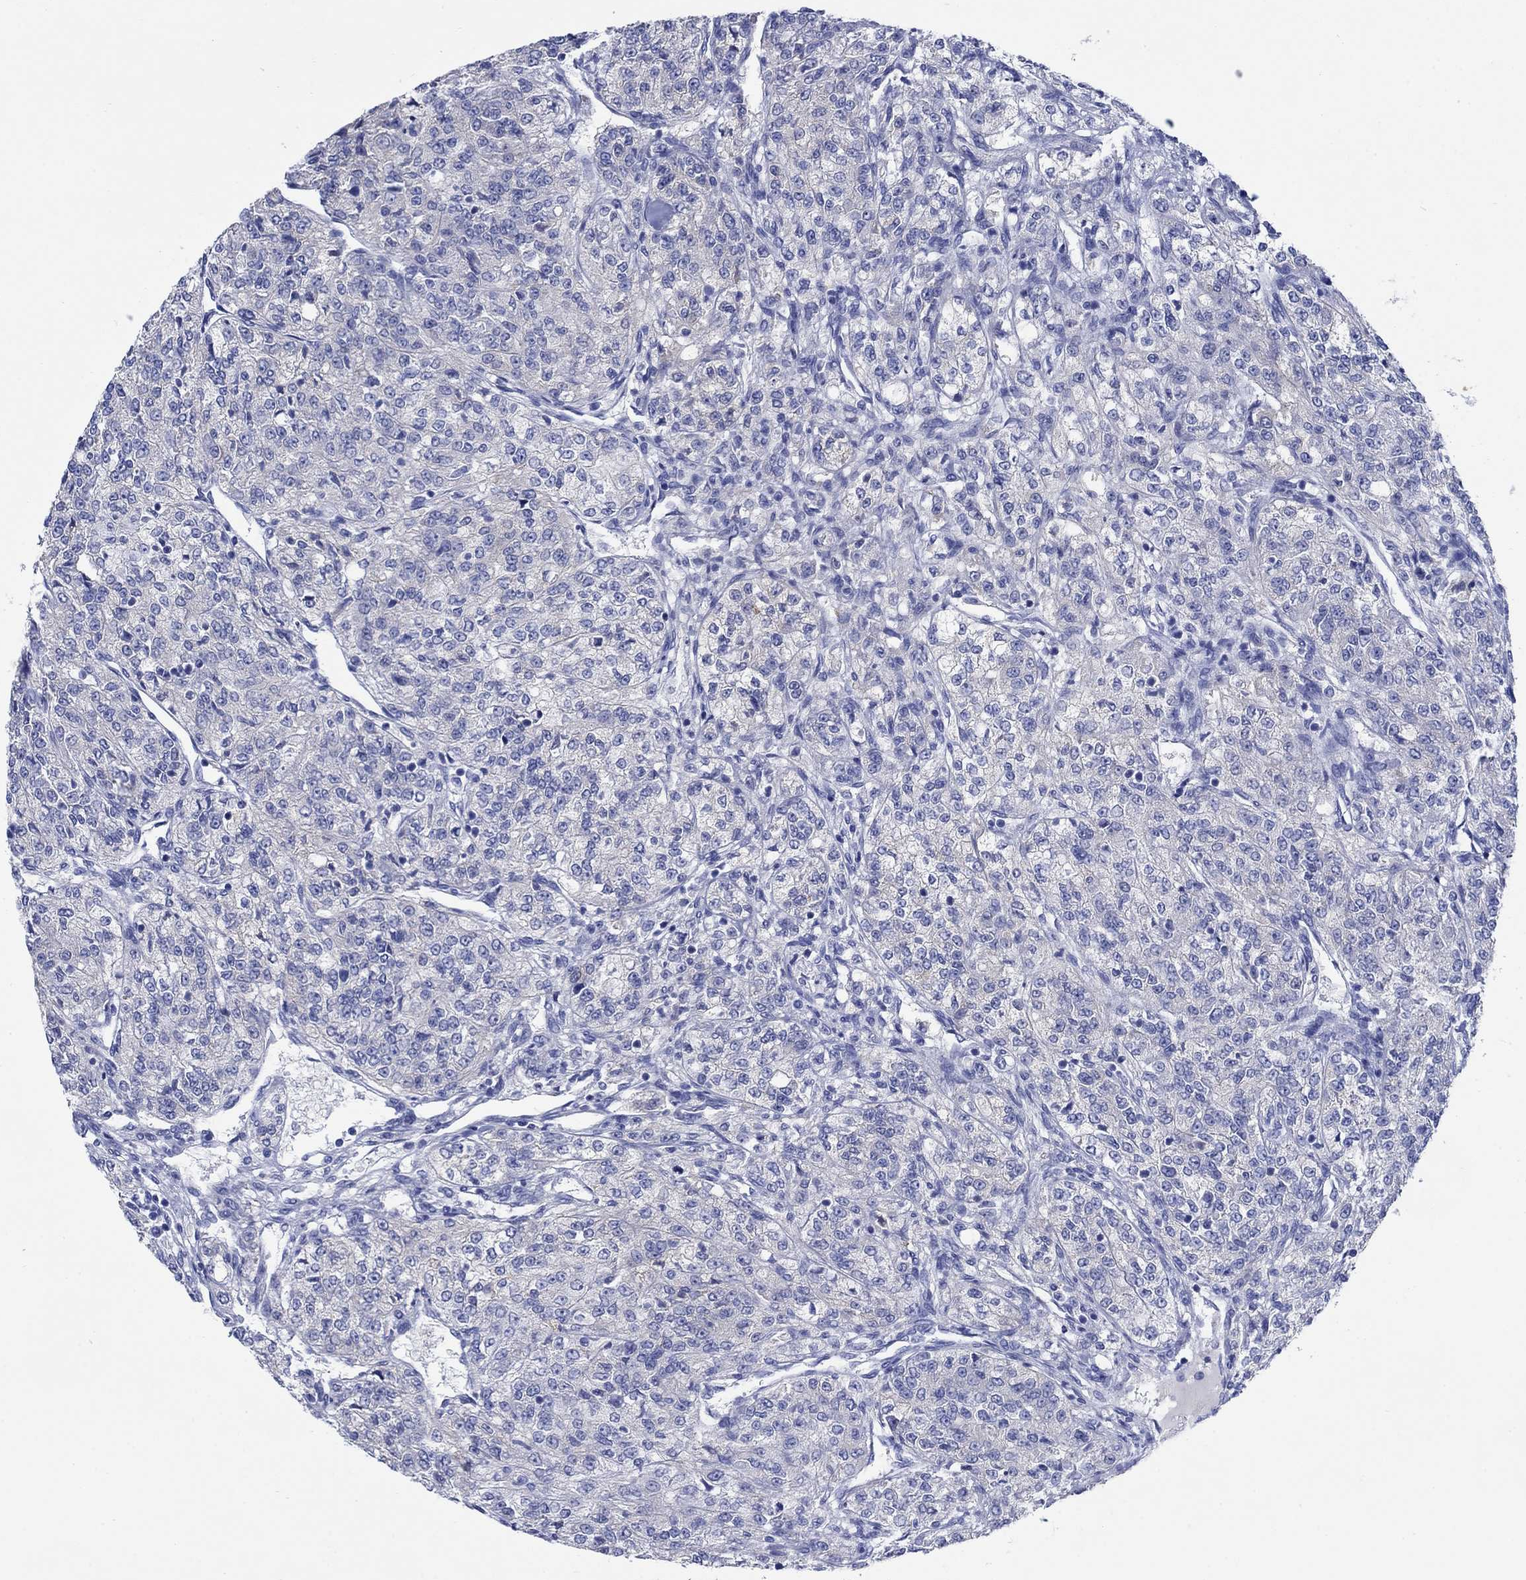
{"staining": {"intensity": "weak", "quantity": "<25%", "location": "cytoplasmic/membranous"}, "tissue": "renal cancer", "cell_type": "Tumor cells", "image_type": "cancer", "snomed": [{"axis": "morphology", "description": "Adenocarcinoma, NOS"}, {"axis": "topography", "description": "Kidney"}], "caption": "This is an IHC histopathology image of human renal cancer. There is no positivity in tumor cells.", "gene": "TRIM16", "patient": {"sex": "female", "age": 63}}